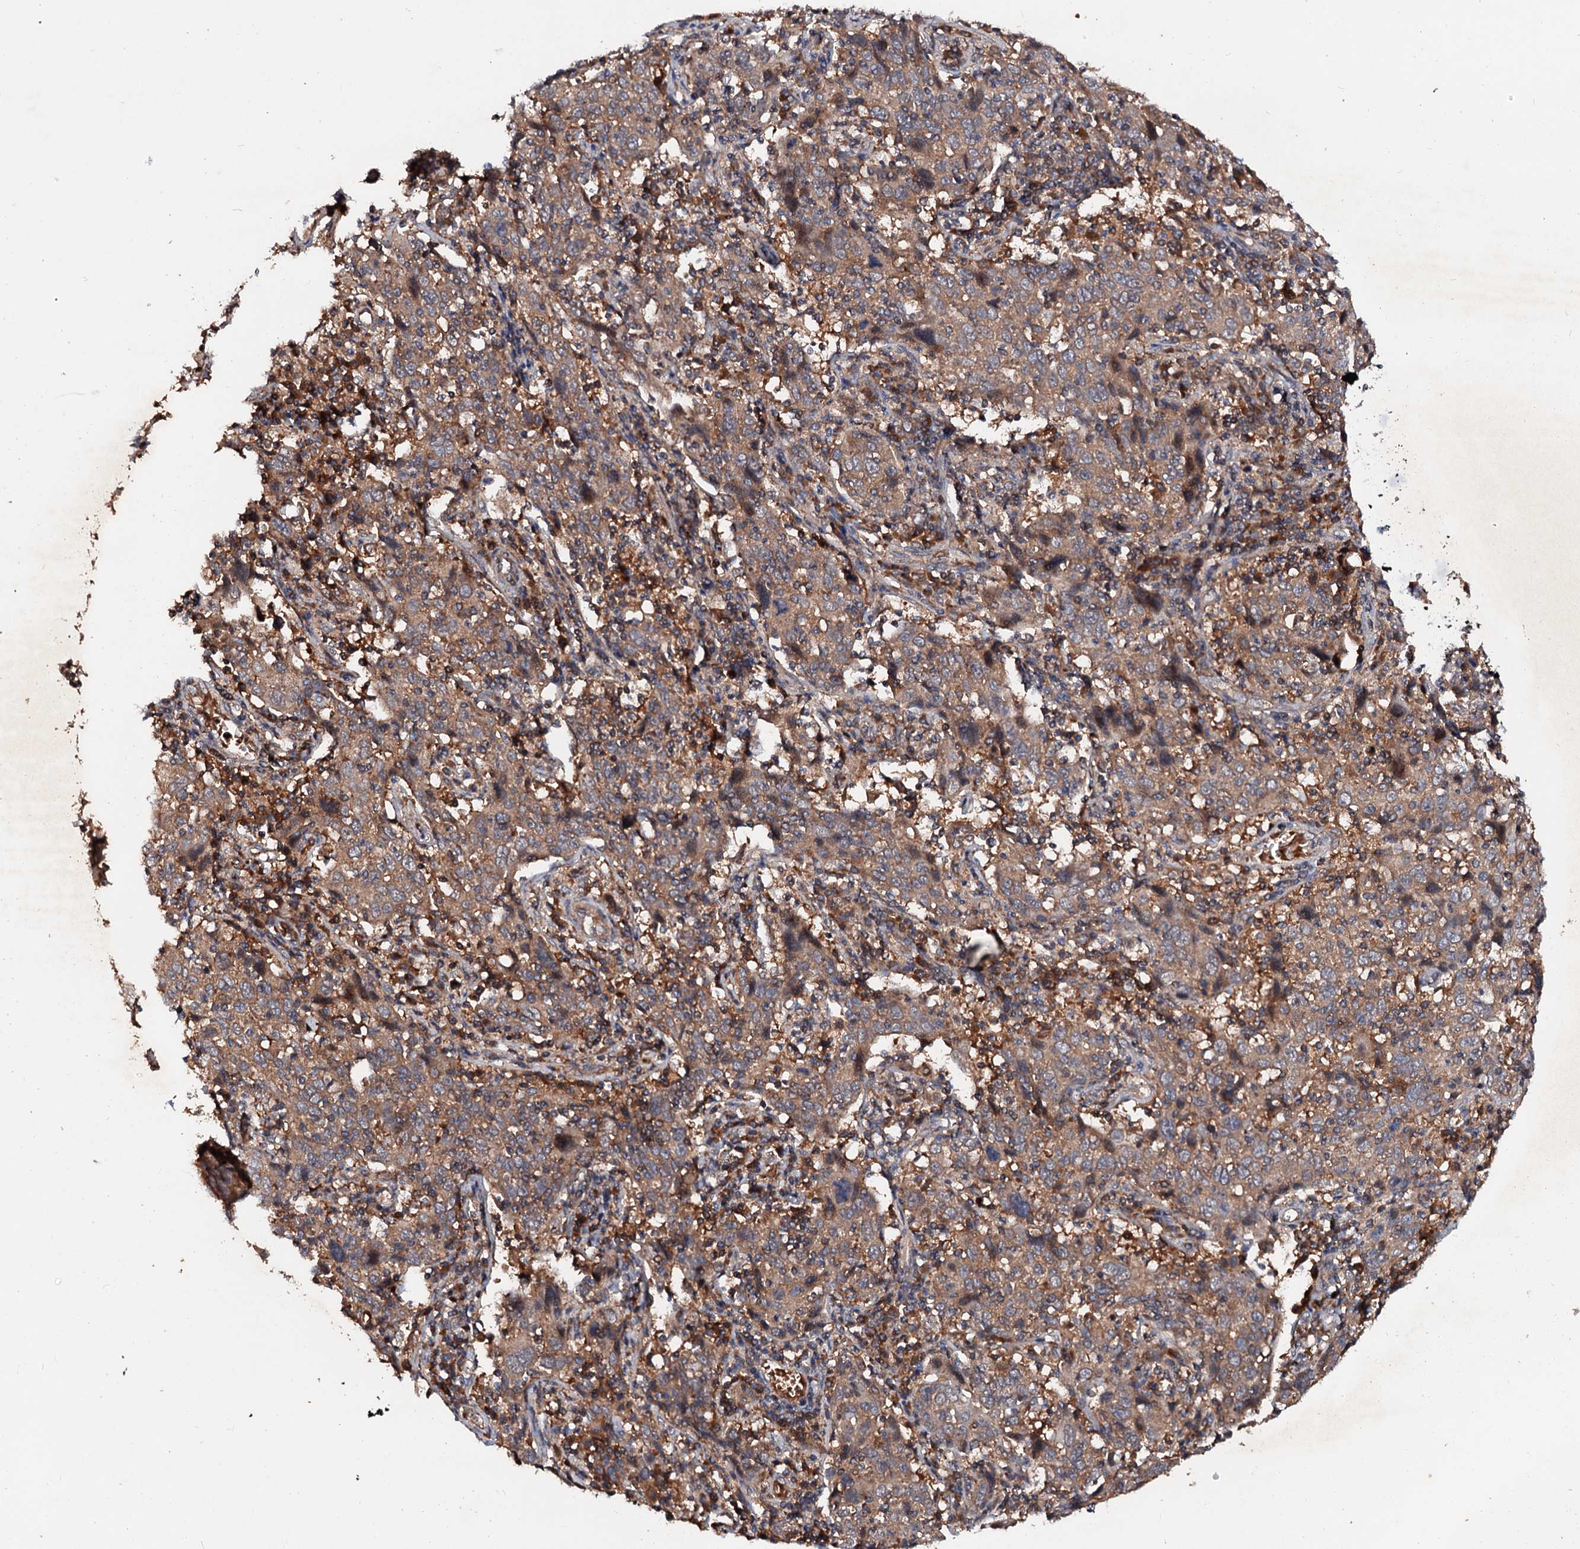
{"staining": {"intensity": "moderate", "quantity": ">75%", "location": "cytoplasmic/membranous"}, "tissue": "cervical cancer", "cell_type": "Tumor cells", "image_type": "cancer", "snomed": [{"axis": "morphology", "description": "Squamous cell carcinoma, NOS"}, {"axis": "topography", "description": "Cervix"}], "caption": "Immunohistochemical staining of human squamous cell carcinoma (cervical) shows moderate cytoplasmic/membranous protein staining in approximately >75% of tumor cells.", "gene": "EXTL1", "patient": {"sex": "female", "age": 46}}